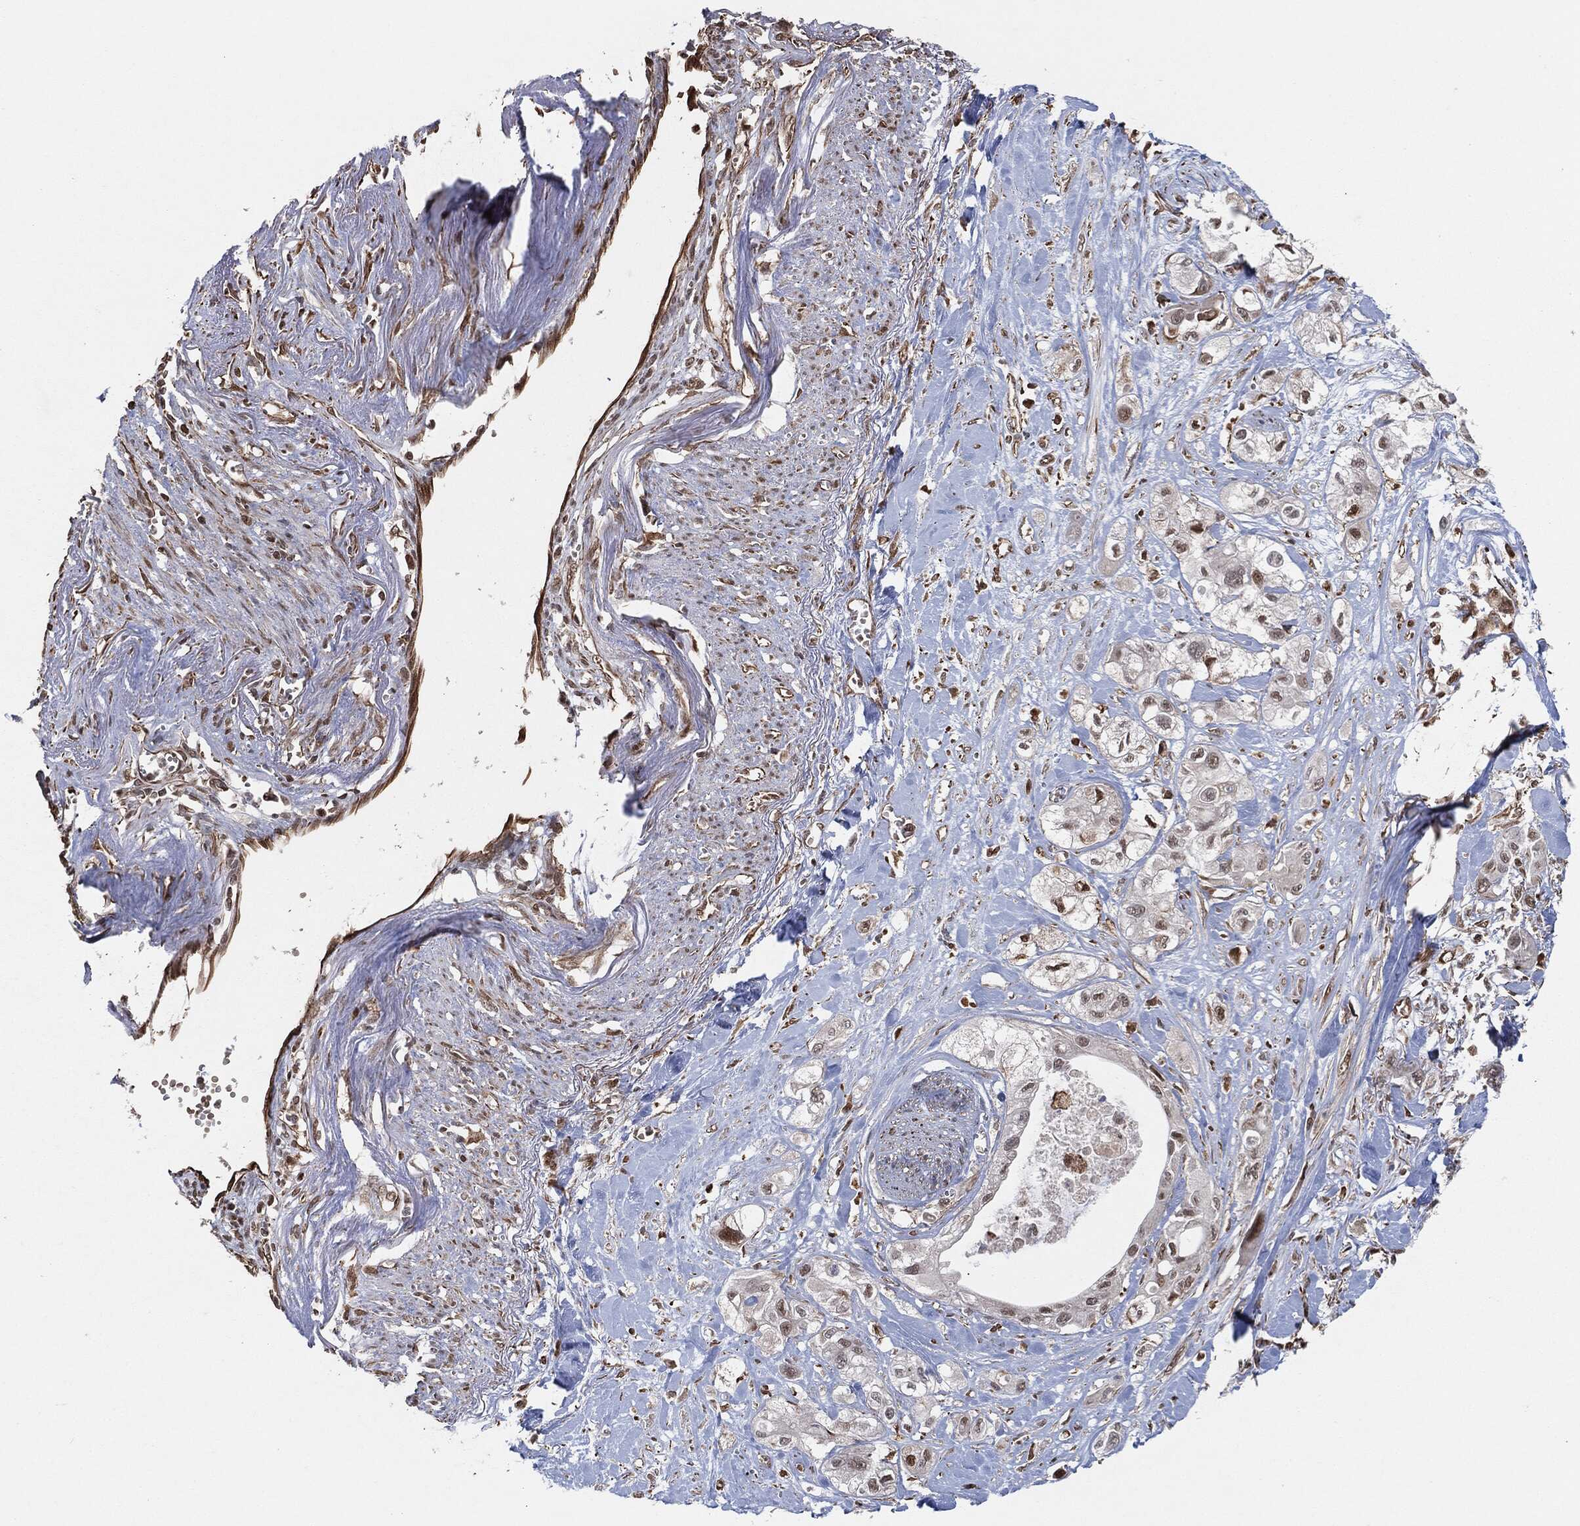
{"staining": {"intensity": "moderate", "quantity": "<25%", "location": "nuclear"}, "tissue": "pancreatic cancer", "cell_type": "Tumor cells", "image_type": "cancer", "snomed": [{"axis": "morphology", "description": "Adenocarcinoma, NOS"}, {"axis": "topography", "description": "Pancreas"}], "caption": "This image displays pancreatic cancer stained with immunohistochemistry to label a protein in brown. The nuclear of tumor cells show moderate positivity for the protein. Nuclei are counter-stained blue.", "gene": "TP53RK", "patient": {"sex": "male", "age": 72}}